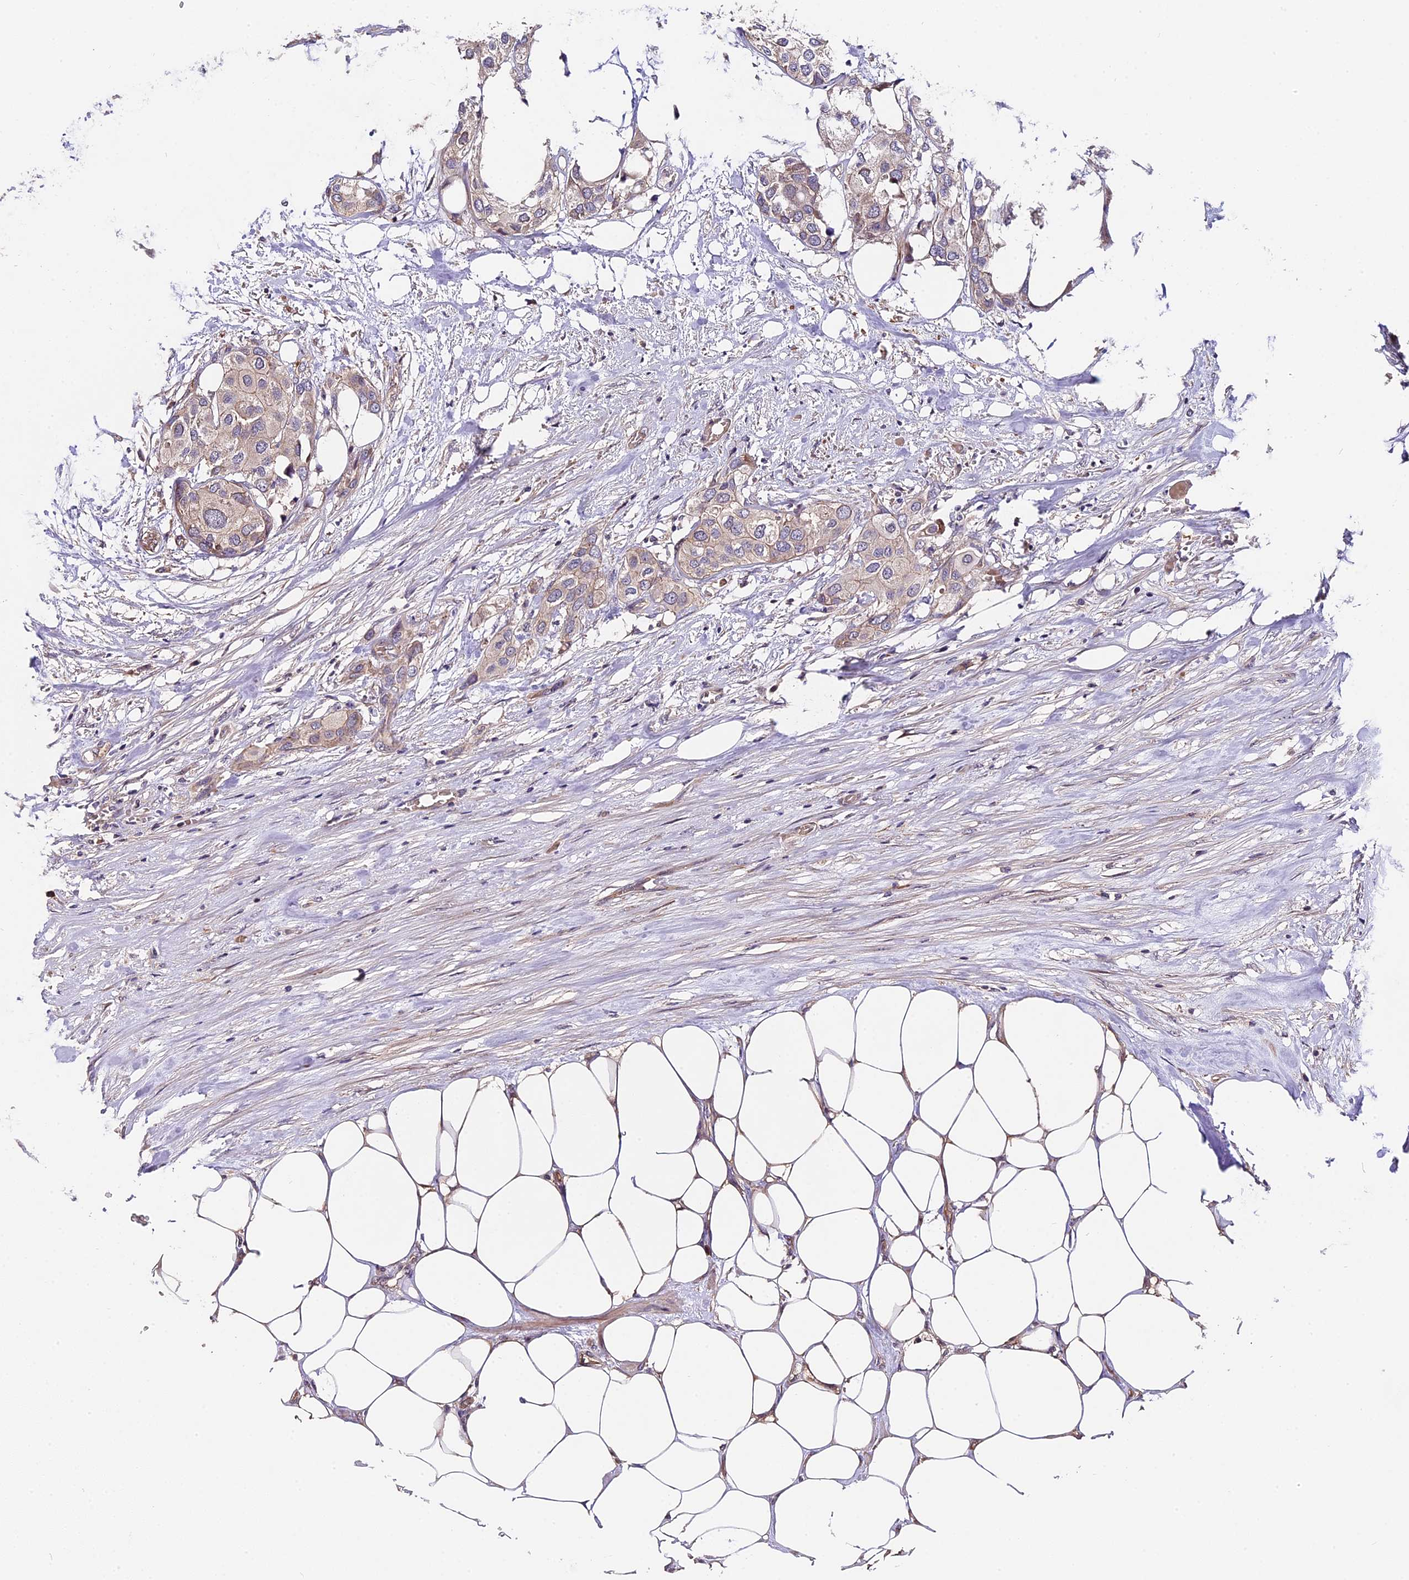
{"staining": {"intensity": "weak", "quantity": "25%-75%", "location": "cytoplasmic/membranous"}, "tissue": "urothelial cancer", "cell_type": "Tumor cells", "image_type": "cancer", "snomed": [{"axis": "morphology", "description": "Urothelial carcinoma, High grade"}, {"axis": "topography", "description": "Urinary bladder"}], "caption": "A photomicrograph of human high-grade urothelial carcinoma stained for a protein demonstrates weak cytoplasmic/membranous brown staining in tumor cells.", "gene": "TRMT1", "patient": {"sex": "male", "age": 64}}